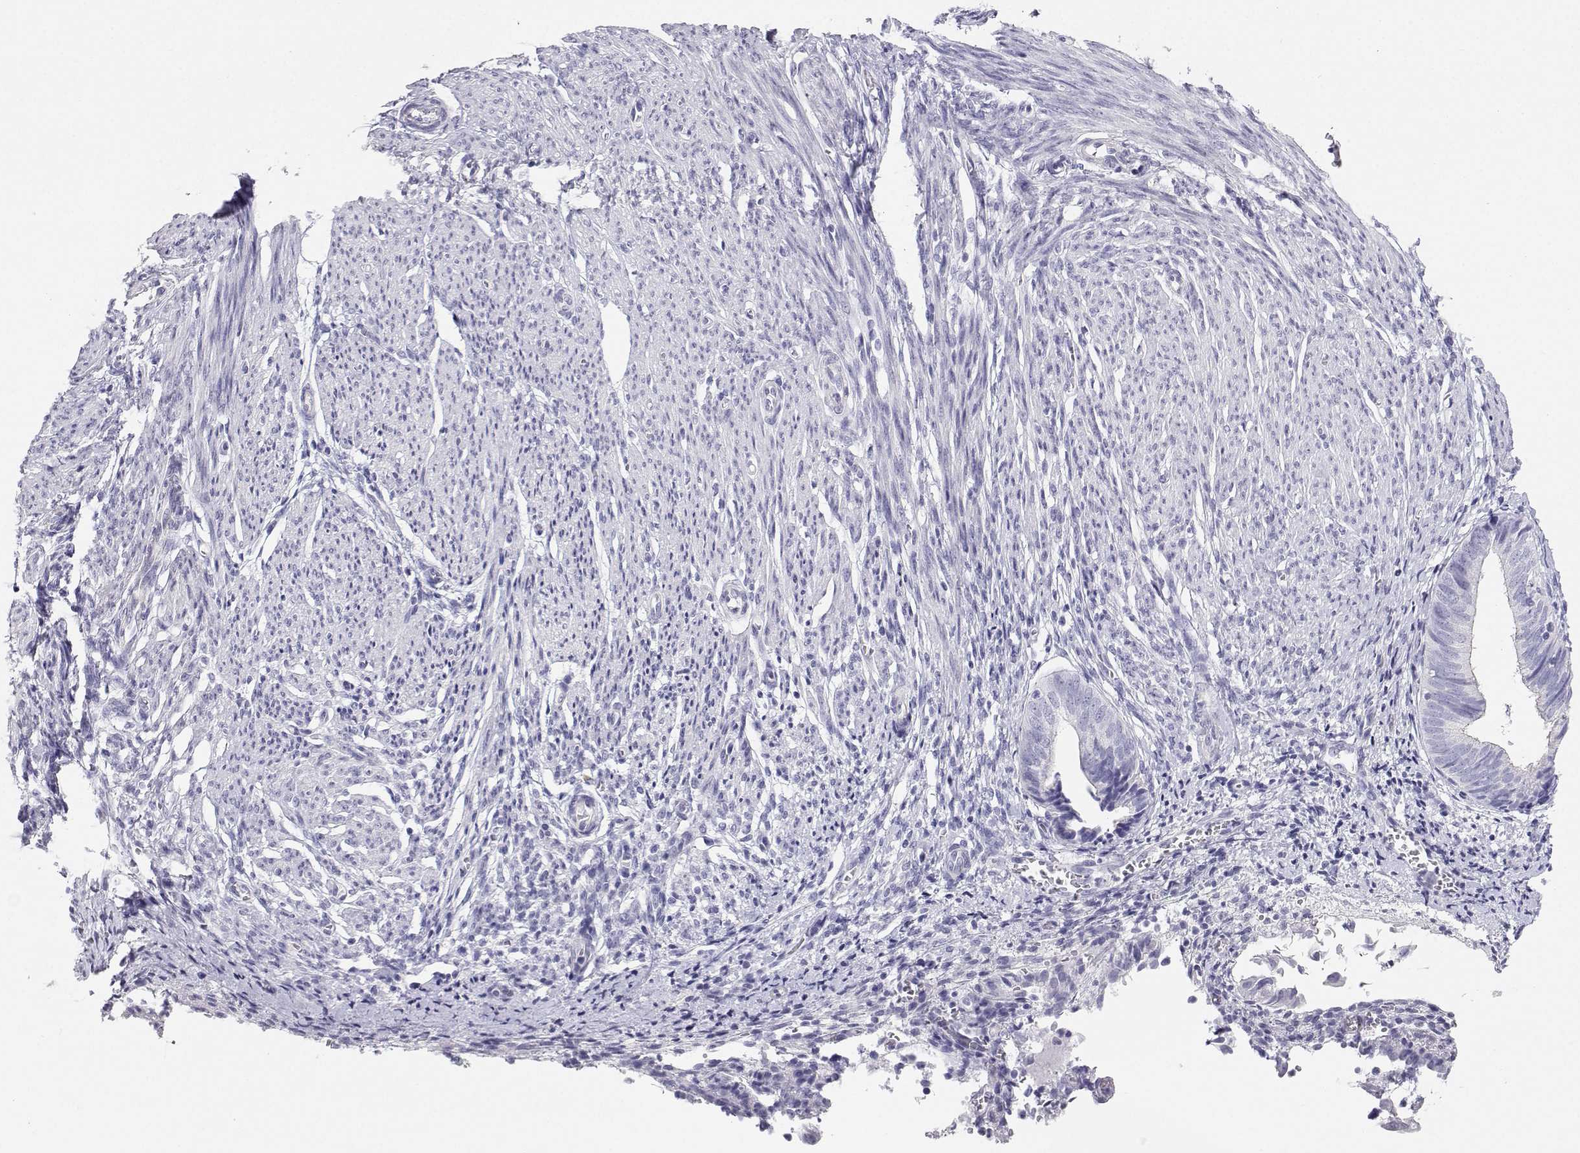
{"staining": {"intensity": "negative", "quantity": "none", "location": "none"}, "tissue": "endometrium", "cell_type": "Cells in endometrial stroma", "image_type": "normal", "snomed": [{"axis": "morphology", "description": "Normal tissue, NOS"}, {"axis": "topography", "description": "Endometrium"}], "caption": "An image of human endometrium is negative for staining in cells in endometrial stroma. The staining is performed using DAB (3,3'-diaminobenzidine) brown chromogen with nuclei counter-stained in using hematoxylin.", "gene": "BHMT", "patient": {"sex": "female", "age": 50}}